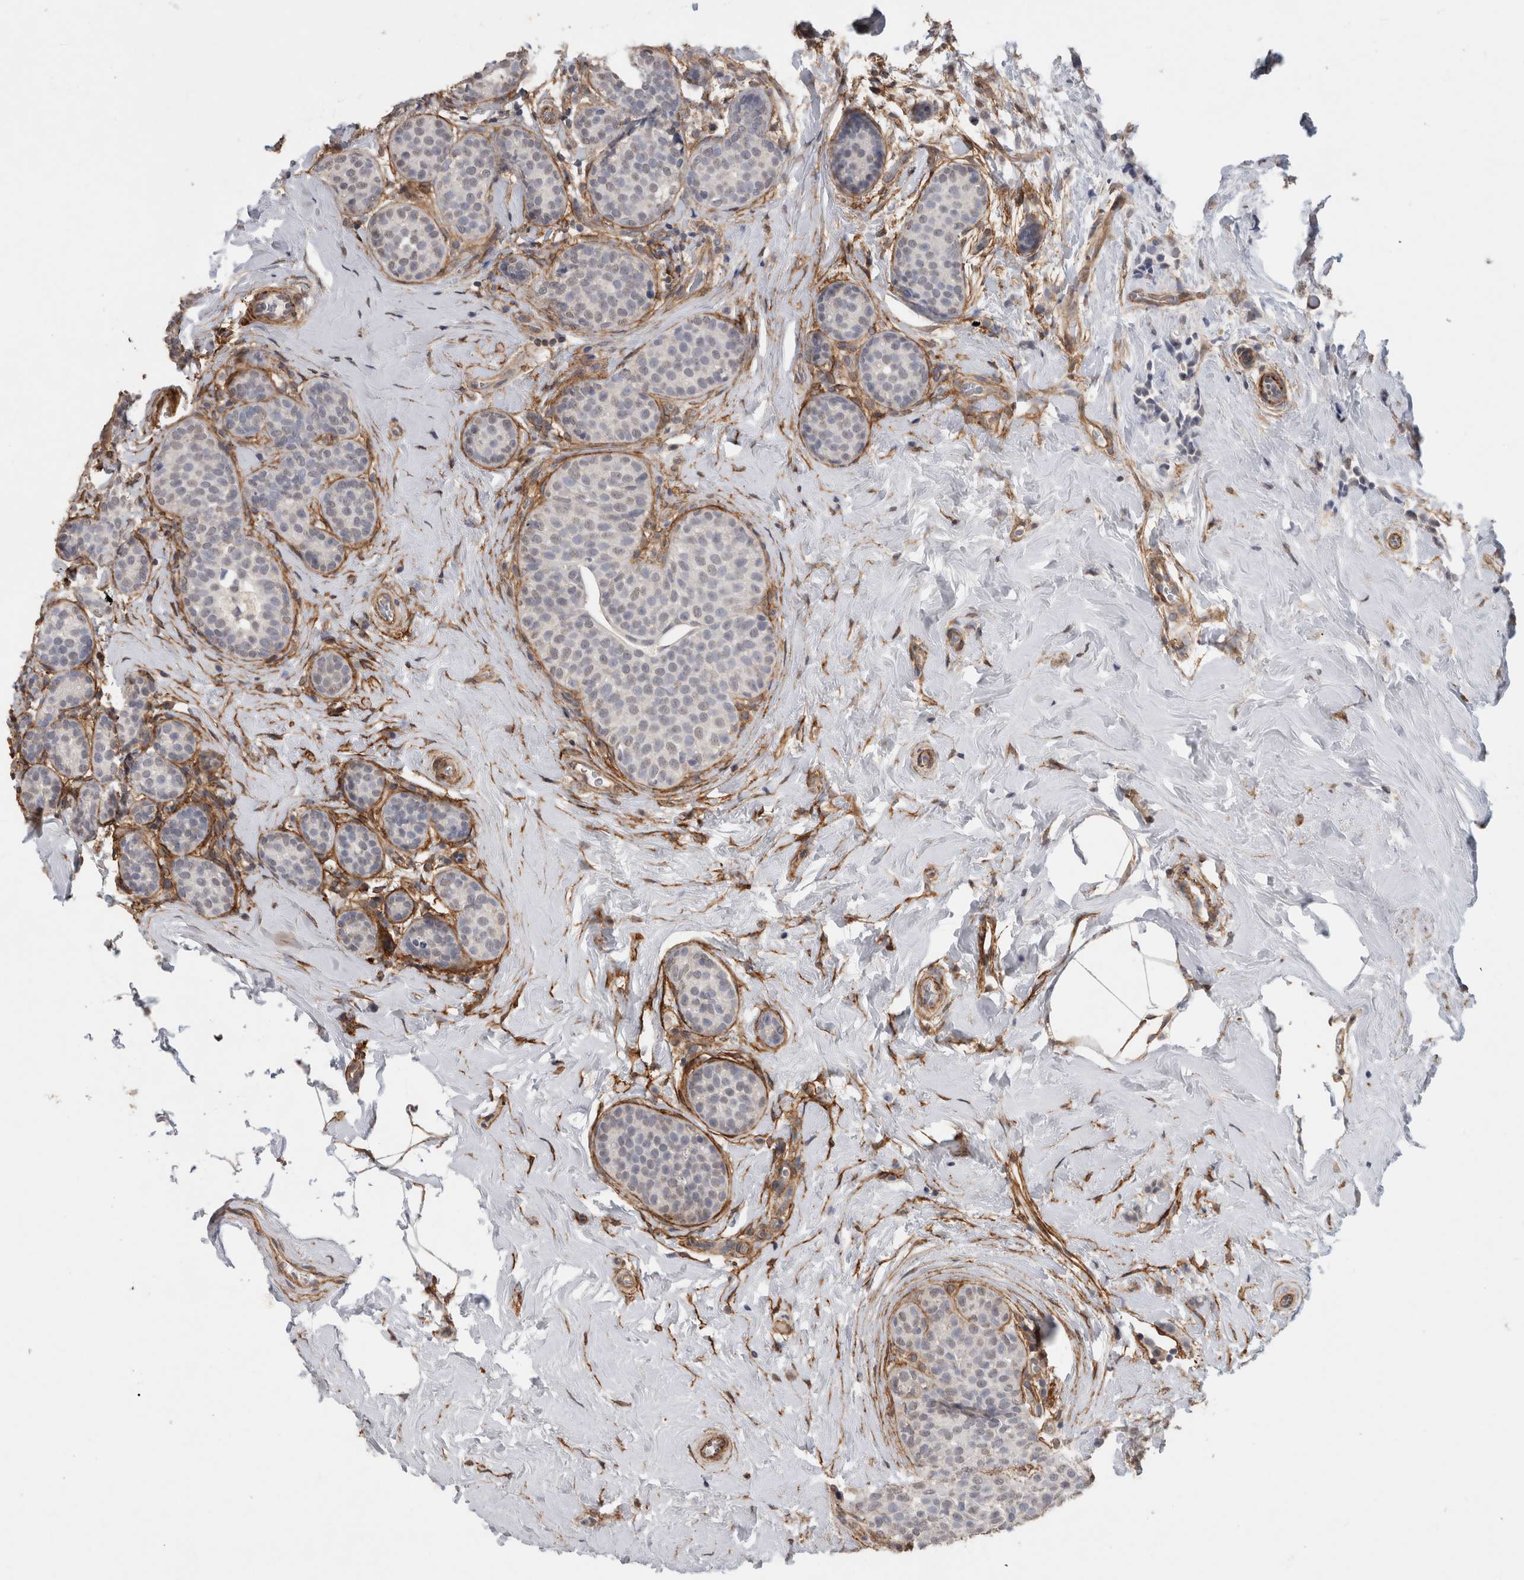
{"staining": {"intensity": "negative", "quantity": "none", "location": "none"}, "tissue": "breast cancer", "cell_type": "Tumor cells", "image_type": "cancer", "snomed": [{"axis": "morphology", "description": "Lobular carcinoma, in situ"}, {"axis": "morphology", "description": "Lobular carcinoma"}, {"axis": "topography", "description": "Breast"}], "caption": "The image reveals no staining of tumor cells in breast cancer.", "gene": "RECK", "patient": {"sex": "female", "age": 41}}